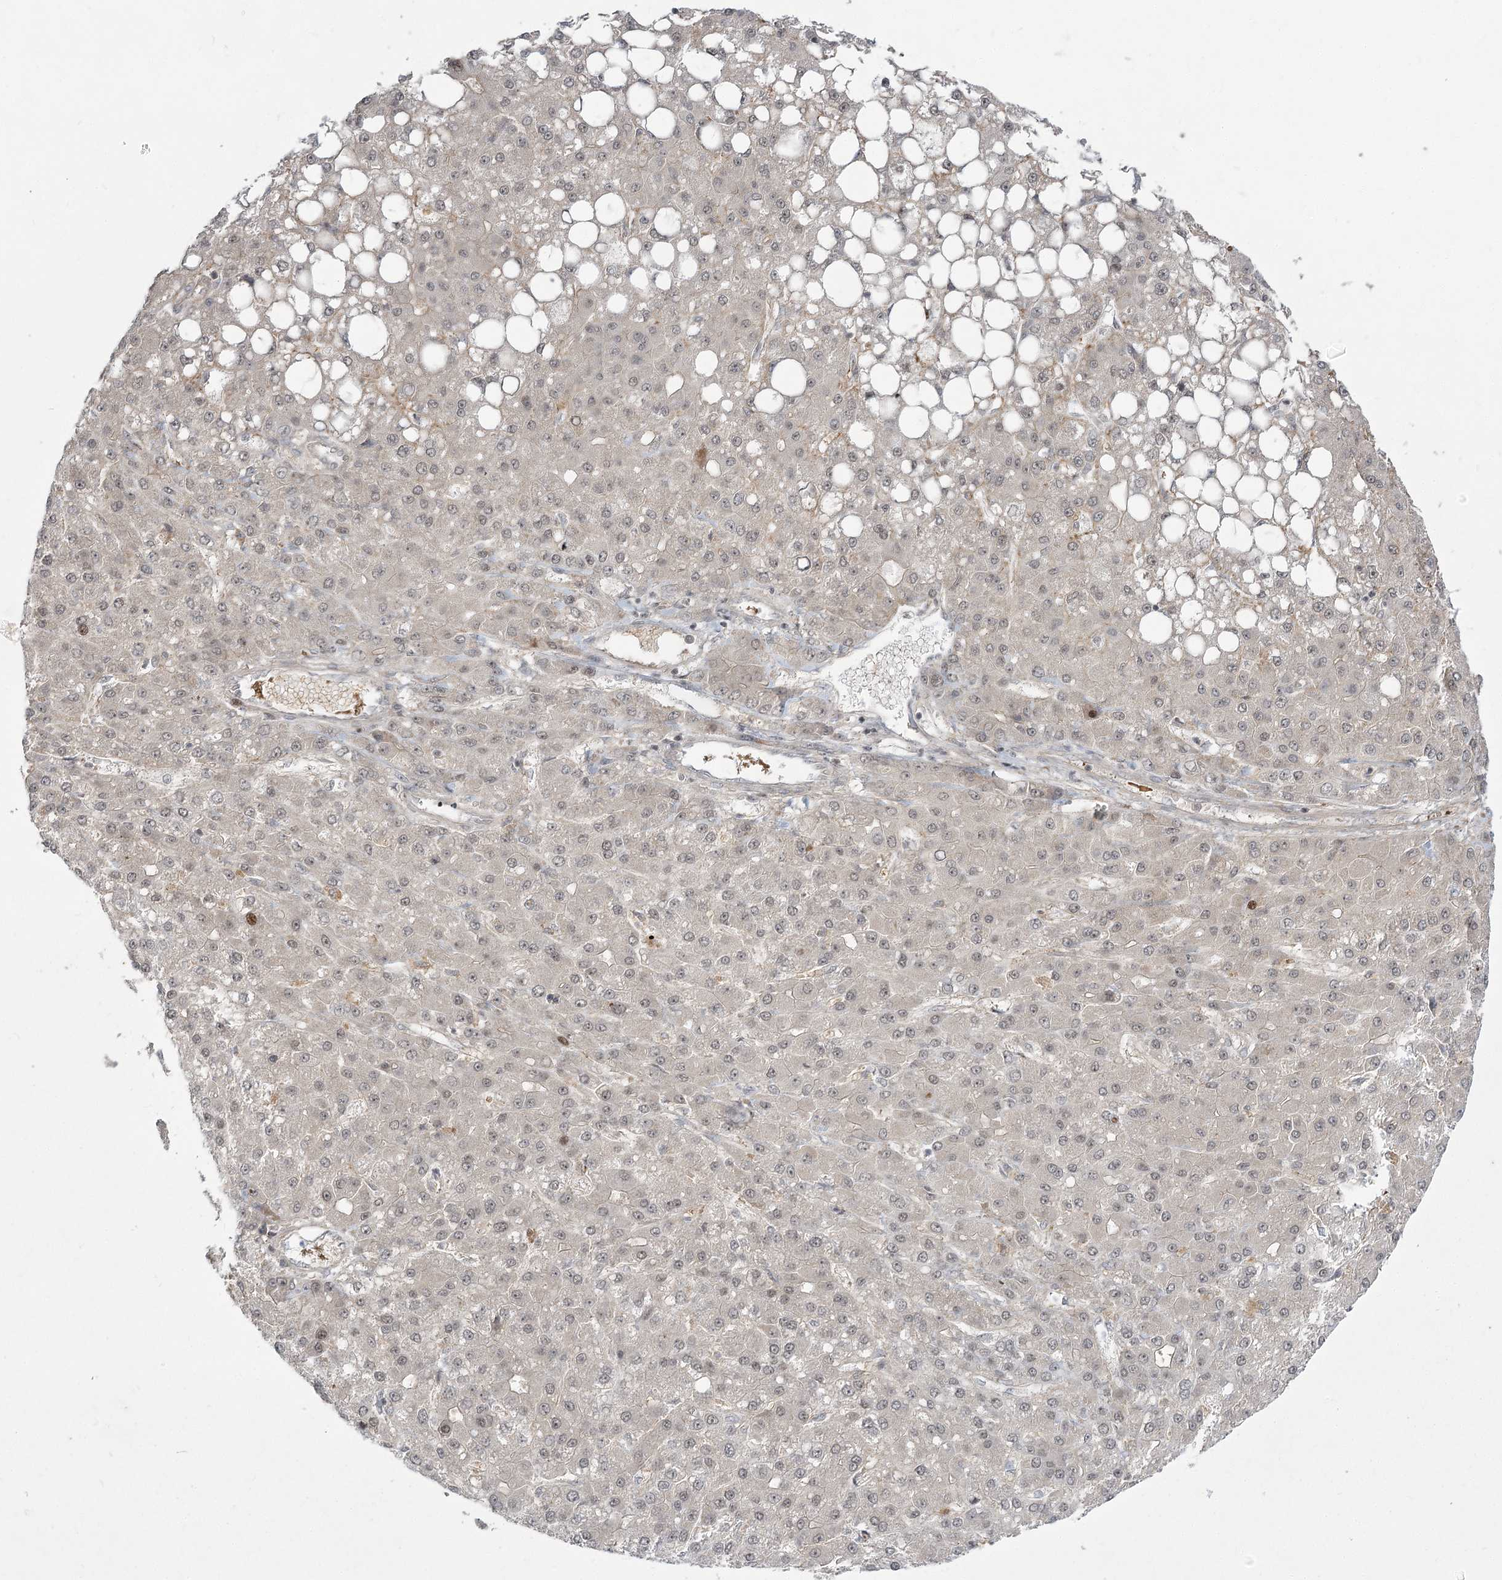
{"staining": {"intensity": "moderate", "quantity": "<25%", "location": "nuclear"}, "tissue": "liver cancer", "cell_type": "Tumor cells", "image_type": "cancer", "snomed": [{"axis": "morphology", "description": "Carcinoma, Hepatocellular, NOS"}, {"axis": "topography", "description": "Liver"}], "caption": "This micrograph shows immunohistochemistry (IHC) staining of liver cancer (hepatocellular carcinoma), with low moderate nuclear expression in approximately <25% of tumor cells.", "gene": "HELQ", "patient": {"sex": "male", "age": 67}}